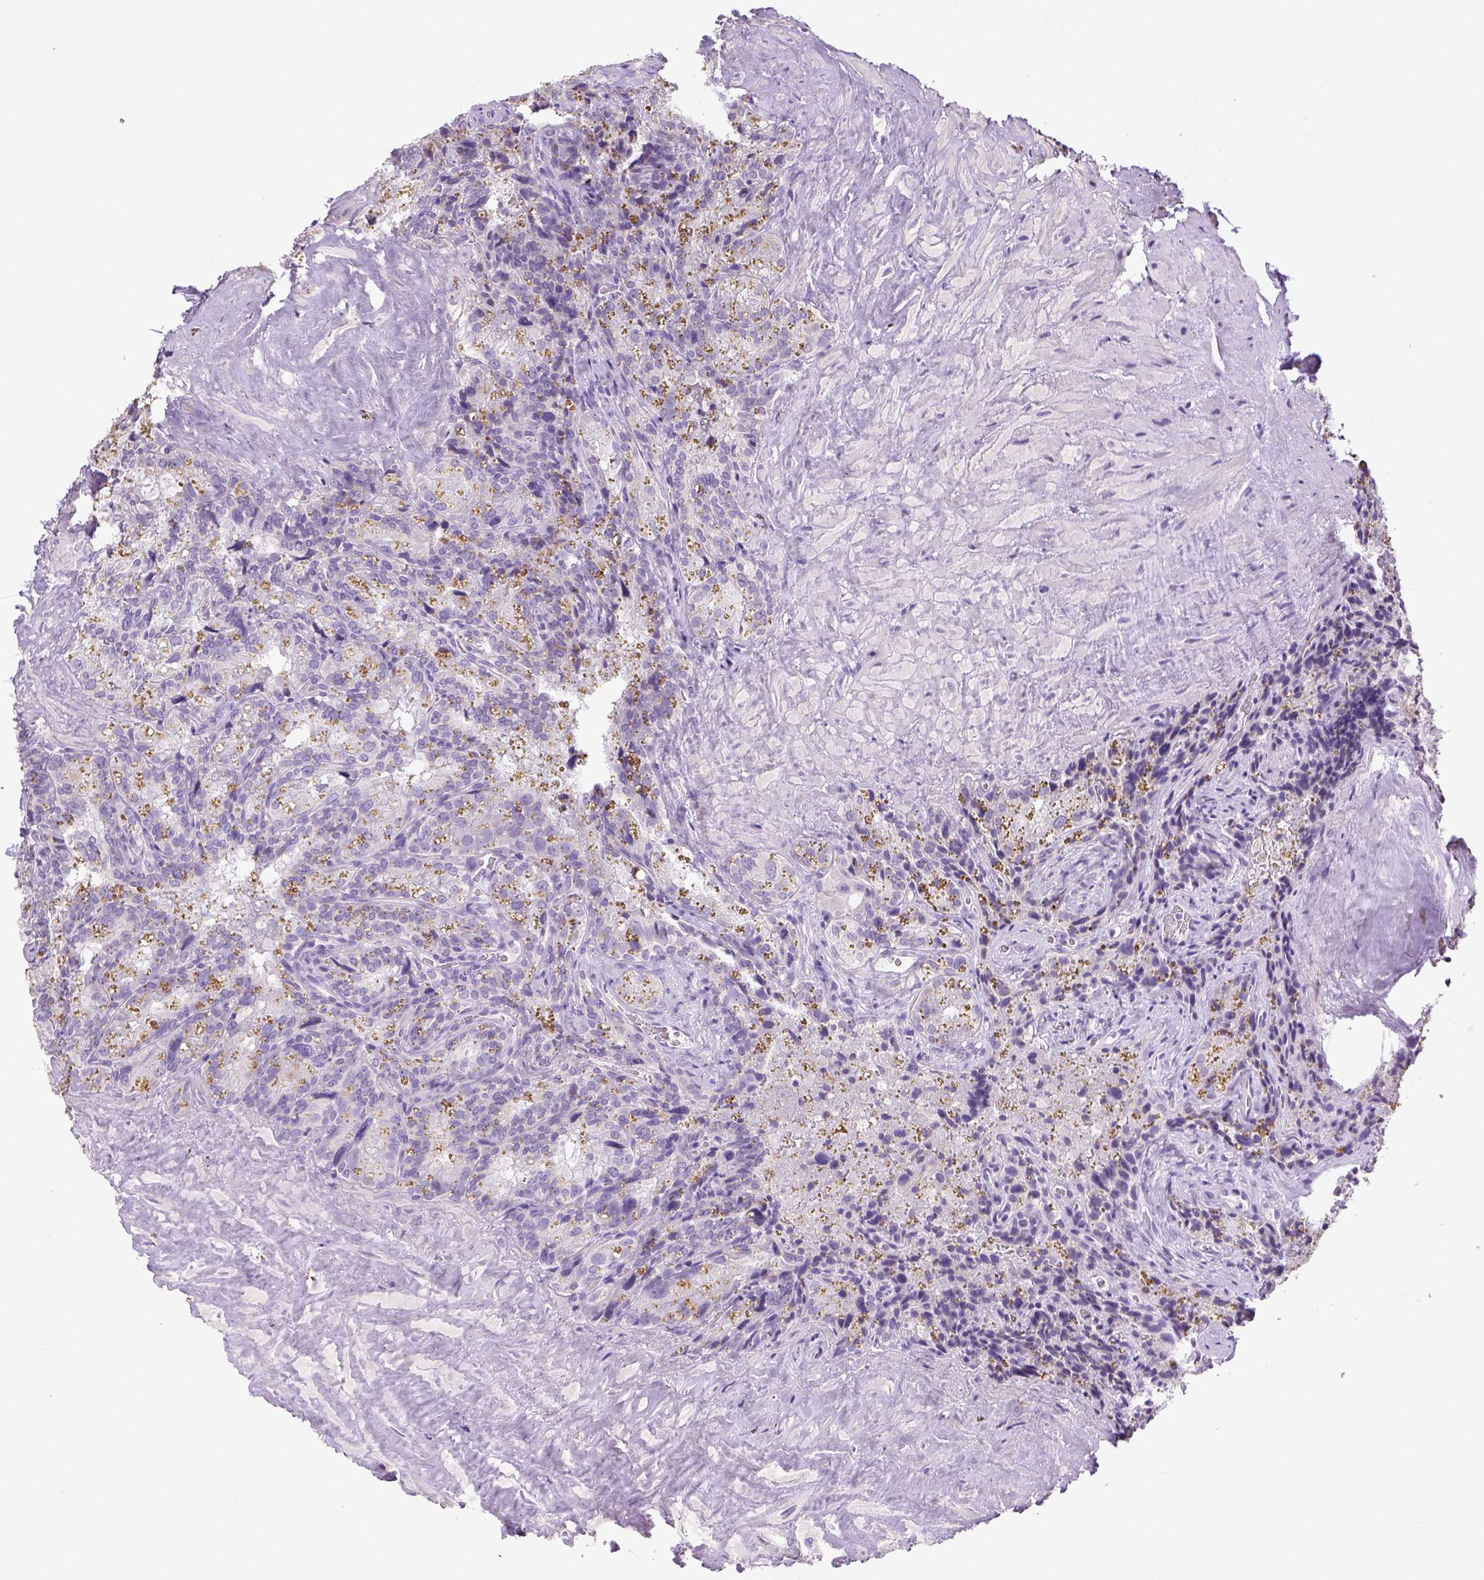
{"staining": {"intensity": "negative", "quantity": "none", "location": "none"}, "tissue": "seminal vesicle", "cell_type": "Glandular cells", "image_type": "normal", "snomed": [{"axis": "morphology", "description": "Normal tissue, NOS"}, {"axis": "topography", "description": "Prostate"}, {"axis": "topography", "description": "Seminal veicle"}], "caption": "IHC of normal human seminal vesicle displays no positivity in glandular cells.", "gene": "LGSN", "patient": {"sex": "male", "age": 71}}